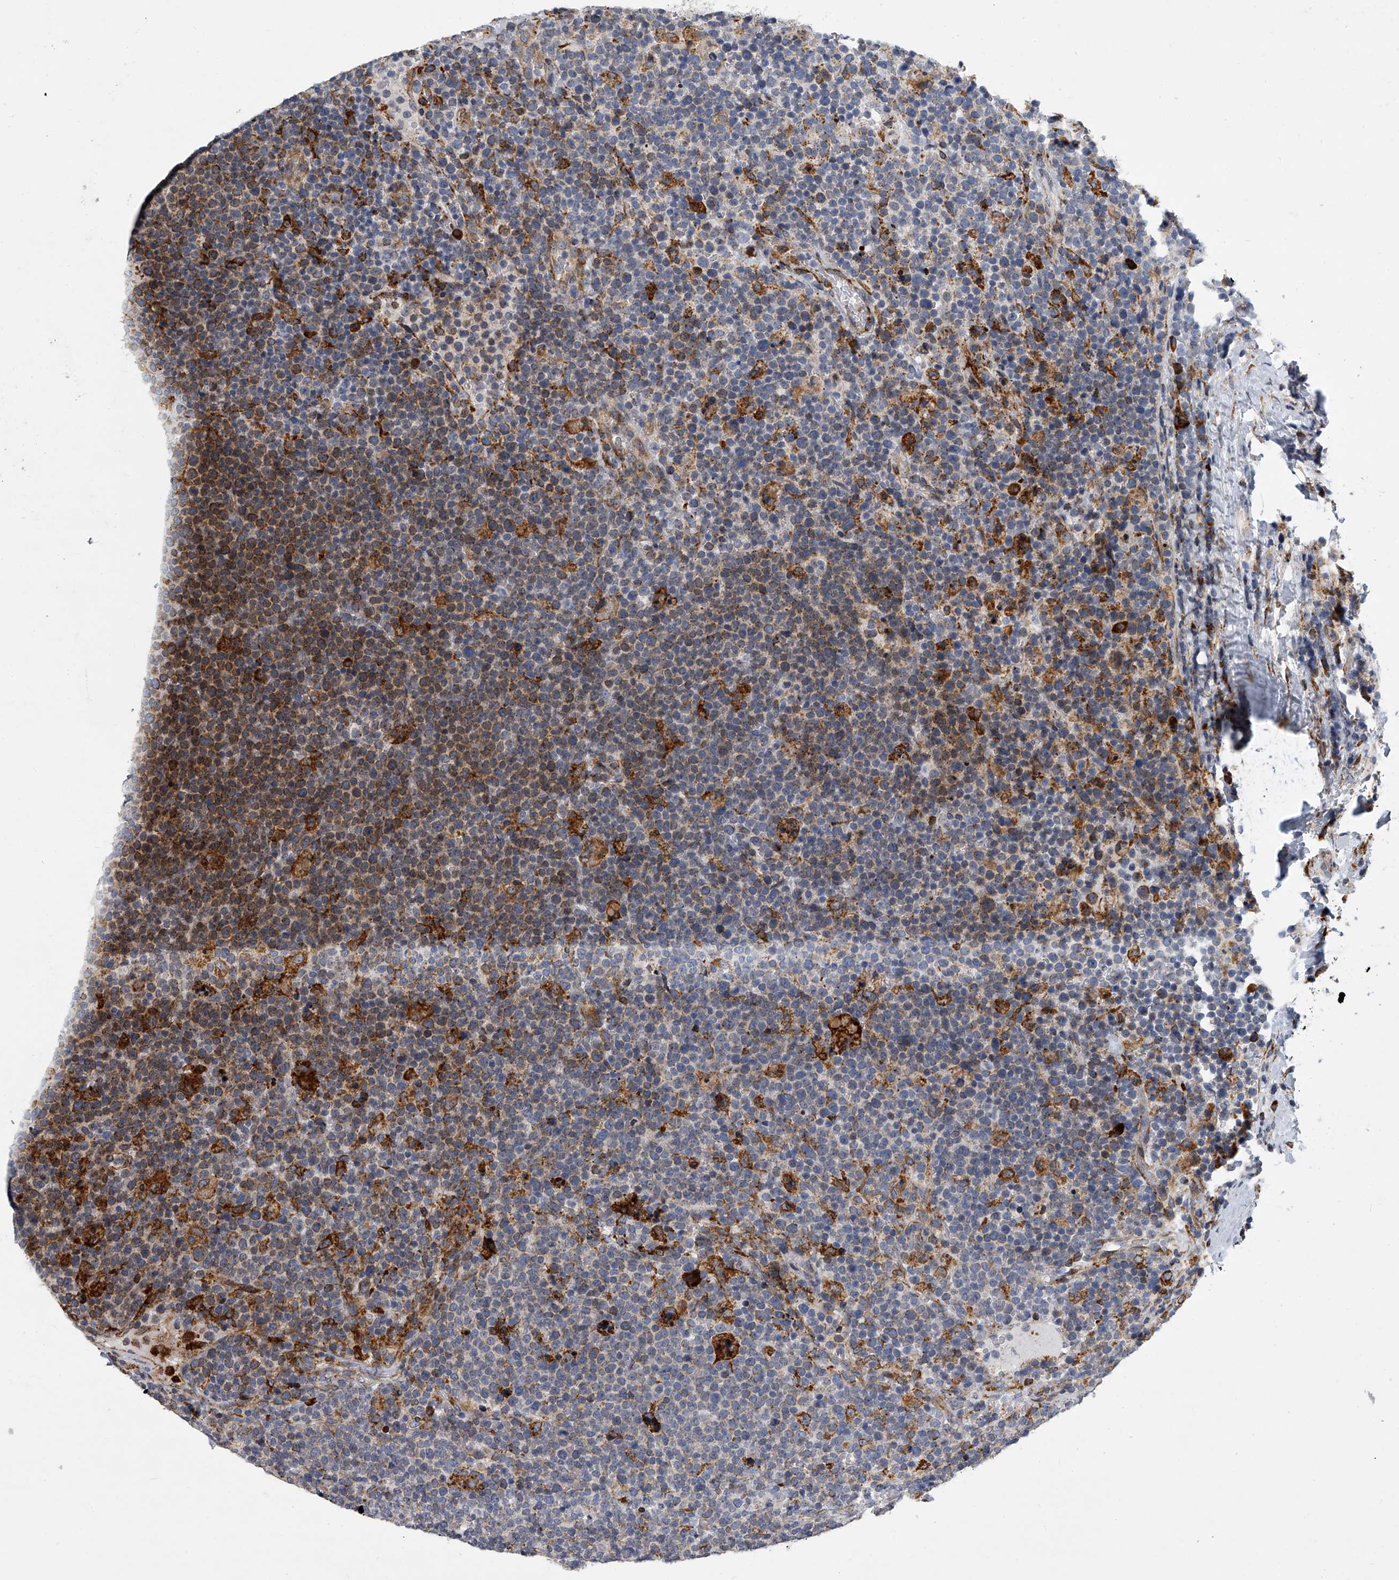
{"staining": {"intensity": "moderate", "quantity": "<25%", "location": "cytoplasmic/membranous"}, "tissue": "lymphoma", "cell_type": "Tumor cells", "image_type": "cancer", "snomed": [{"axis": "morphology", "description": "Malignant lymphoma, non-Hodgkin's type, High grade"}, {"axis": "topography", "description": "Lymph node"}], "caption": "Protein analysis of lymphoma tissue shows moderate cytoplasmic/membranous staining in approximately <25% of tumor cells.", "gene": "TMEM63C", "patient": {"sex": "male", "age": 61}}